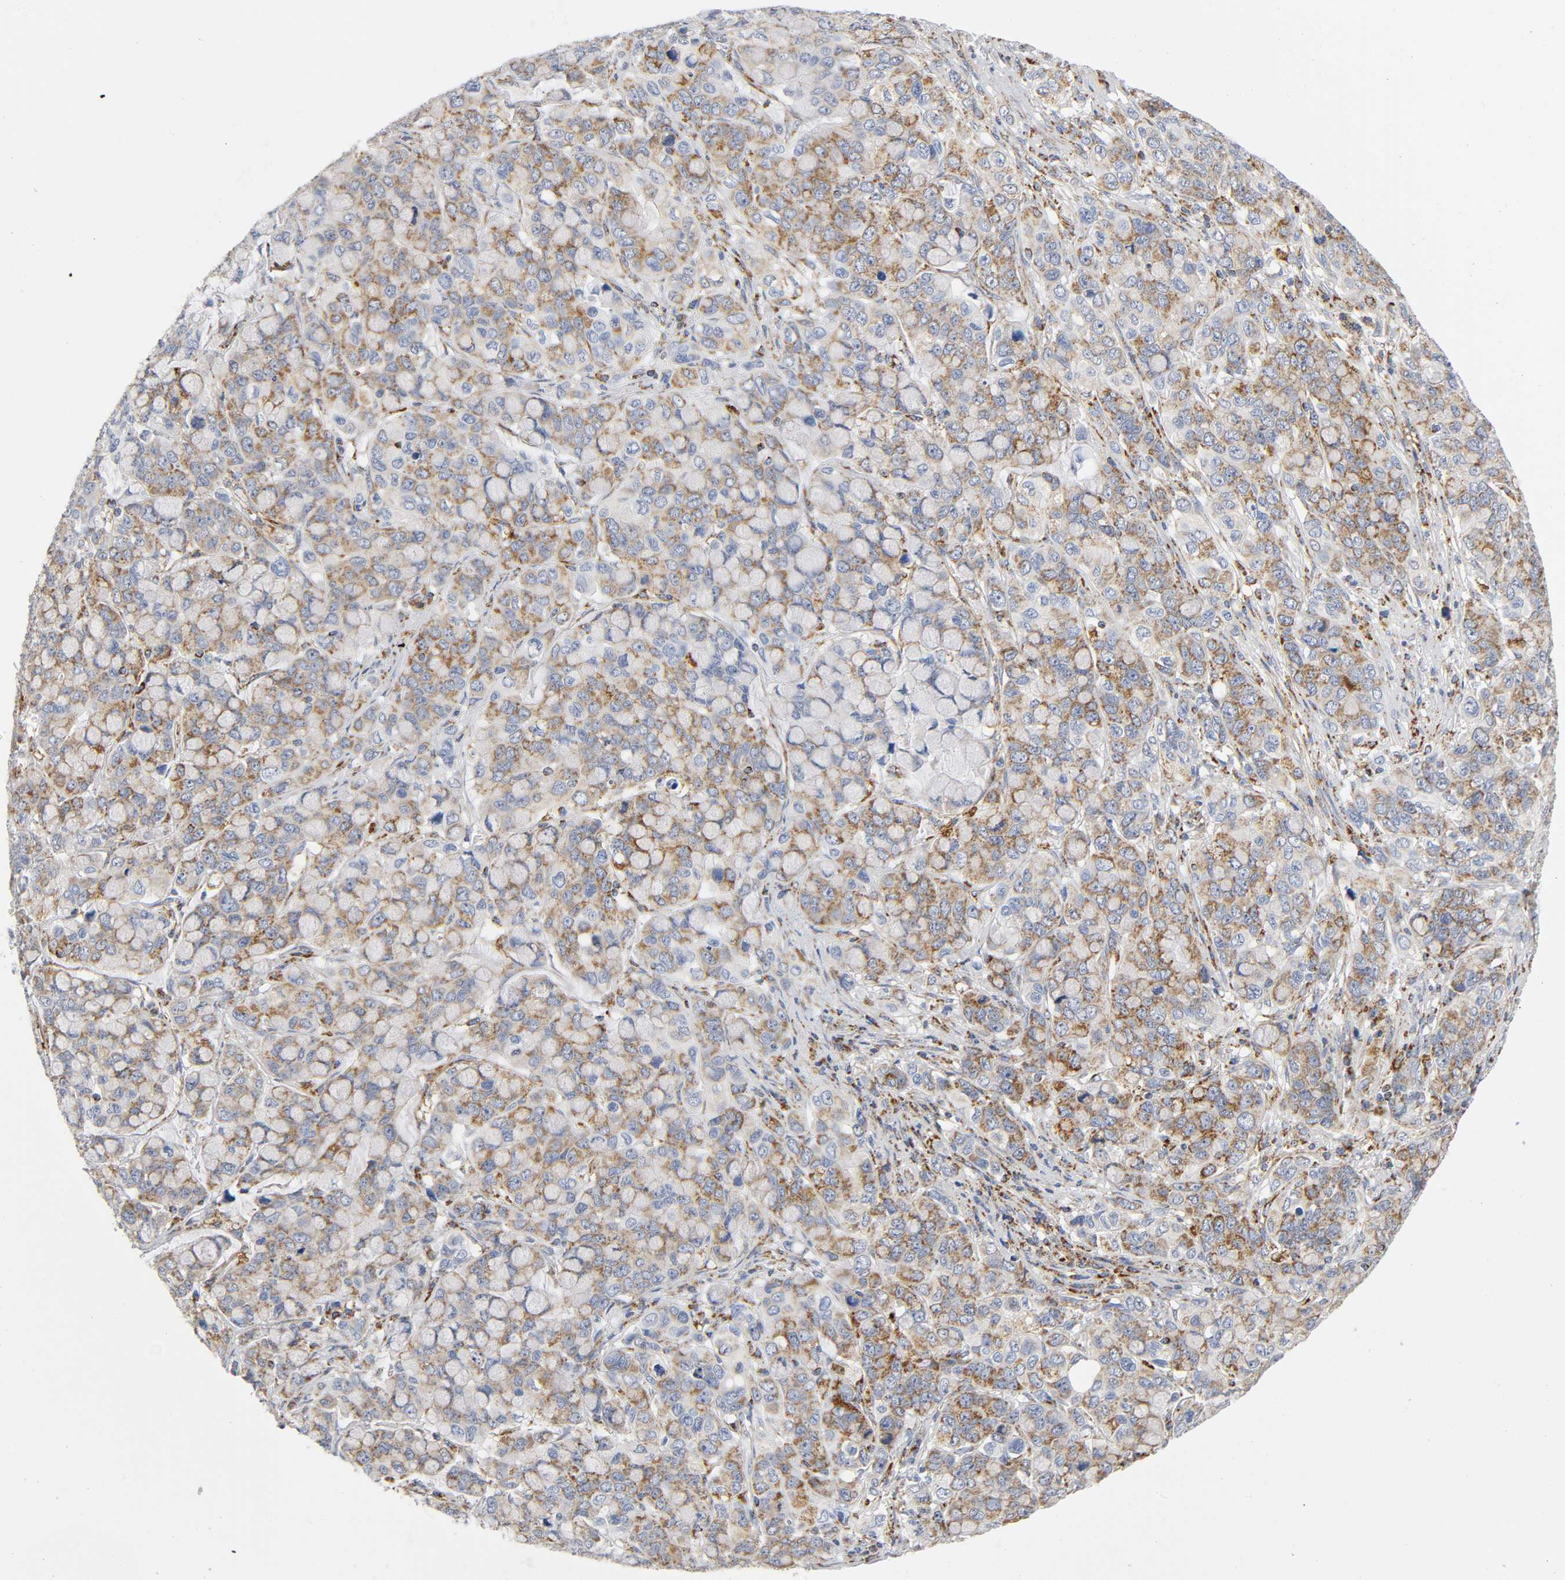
{"staining": {"intensity": "moderate", "quantity": ">75%", "location": "cytoplasmic/membranous"}, "tissue": "stomach cancer", "cell_type": "Tumor cells", "image_type": "cancer", "snomed": [{"axis": "morphology", "description": "Adenocarcinoma, NOS"}, {"axis": "topography", "description": "Stomach, lower"}], "caption": "Stomach cancer stained for a protein demonstrates moderate cytoplasmic/membranous positivity in tumor cells.", "gene": "BAK1", "patient": {"sex": "female", "age": 93}}